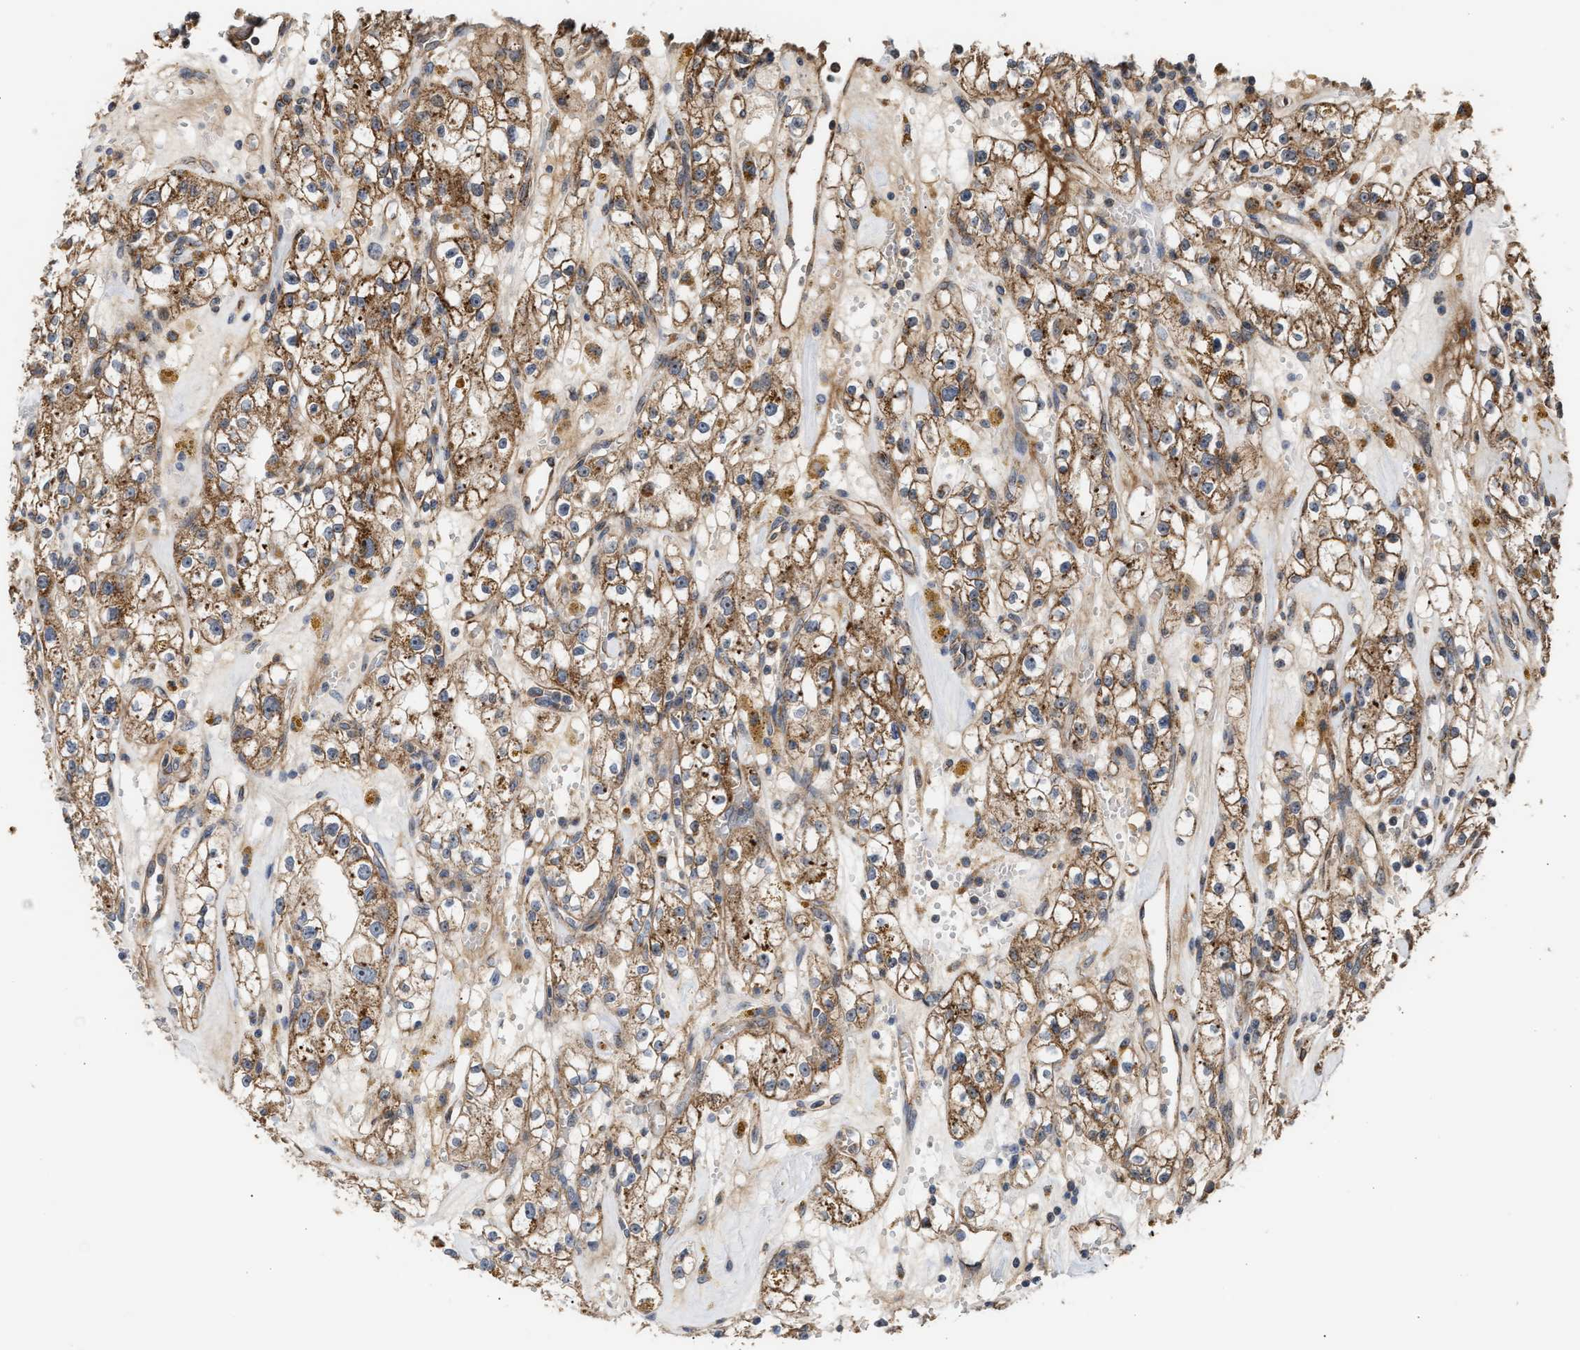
{"staining": {"intensity": "moderate", "quantity": ">75%", "location": "cytoplasmic/membranous"}, "tissue": "renal cancer", "cell_type": "Tumor cells", "image_type": "cancer", "snomed": [{"axis": "morphology", "description": "Adenocarcinoma, NOS"}, {"axis": "topography", "description": "Kidney"}], "caption": "The histopathology image demonstrates staining of adenocarcinoma (renal), revealing moderate cytoplasmic/membranous protein expression (brown color) within tumor cells. The protein is stained brown, and the nuclei are stained in blue (DAB IHC with brightfield microscopy, high magnification).", "gene": "EXOSC2", "patient": {"sex": "male", "age": 56}}